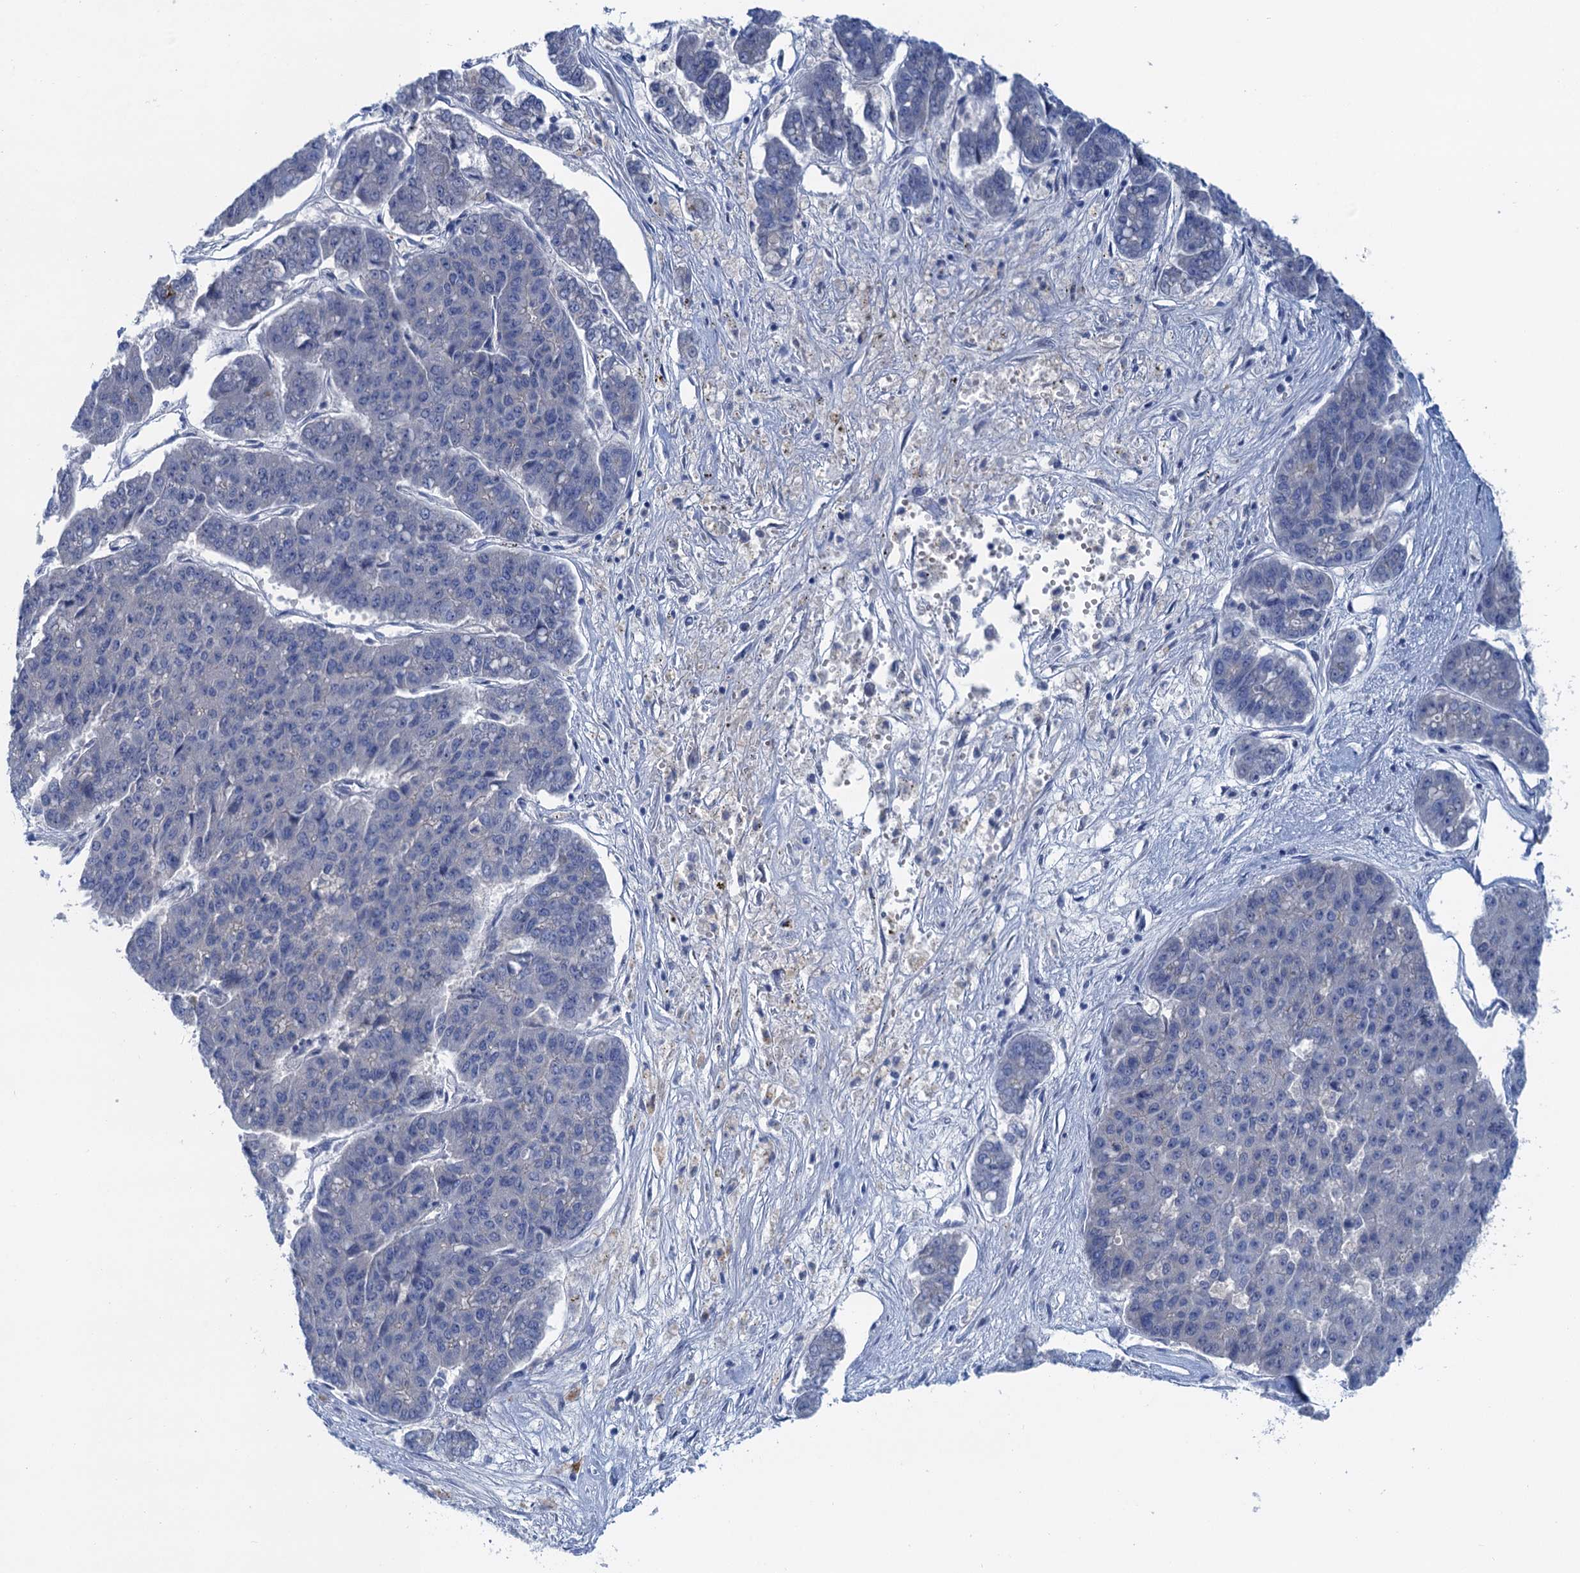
{"staining": {"intensity": "negative", "quantity": "none", "location": "none"}, "tissue": "pancreatic cancer", "cell_type": "Tumor cells", "image_type": "cancer", "snomed": [{"axis": "morphology", "description": "Adenocarcinoma, NOS"}, {"axis": "topography", "description": "Pancreas"}], "caption": "This is an immunohistochemistry photomicrograph of human pancreatic adenocarcinoma. There is no positivity in tumor cells.", "gene": "MYADML2", "patient": {"sex": "male", "age": 50}}